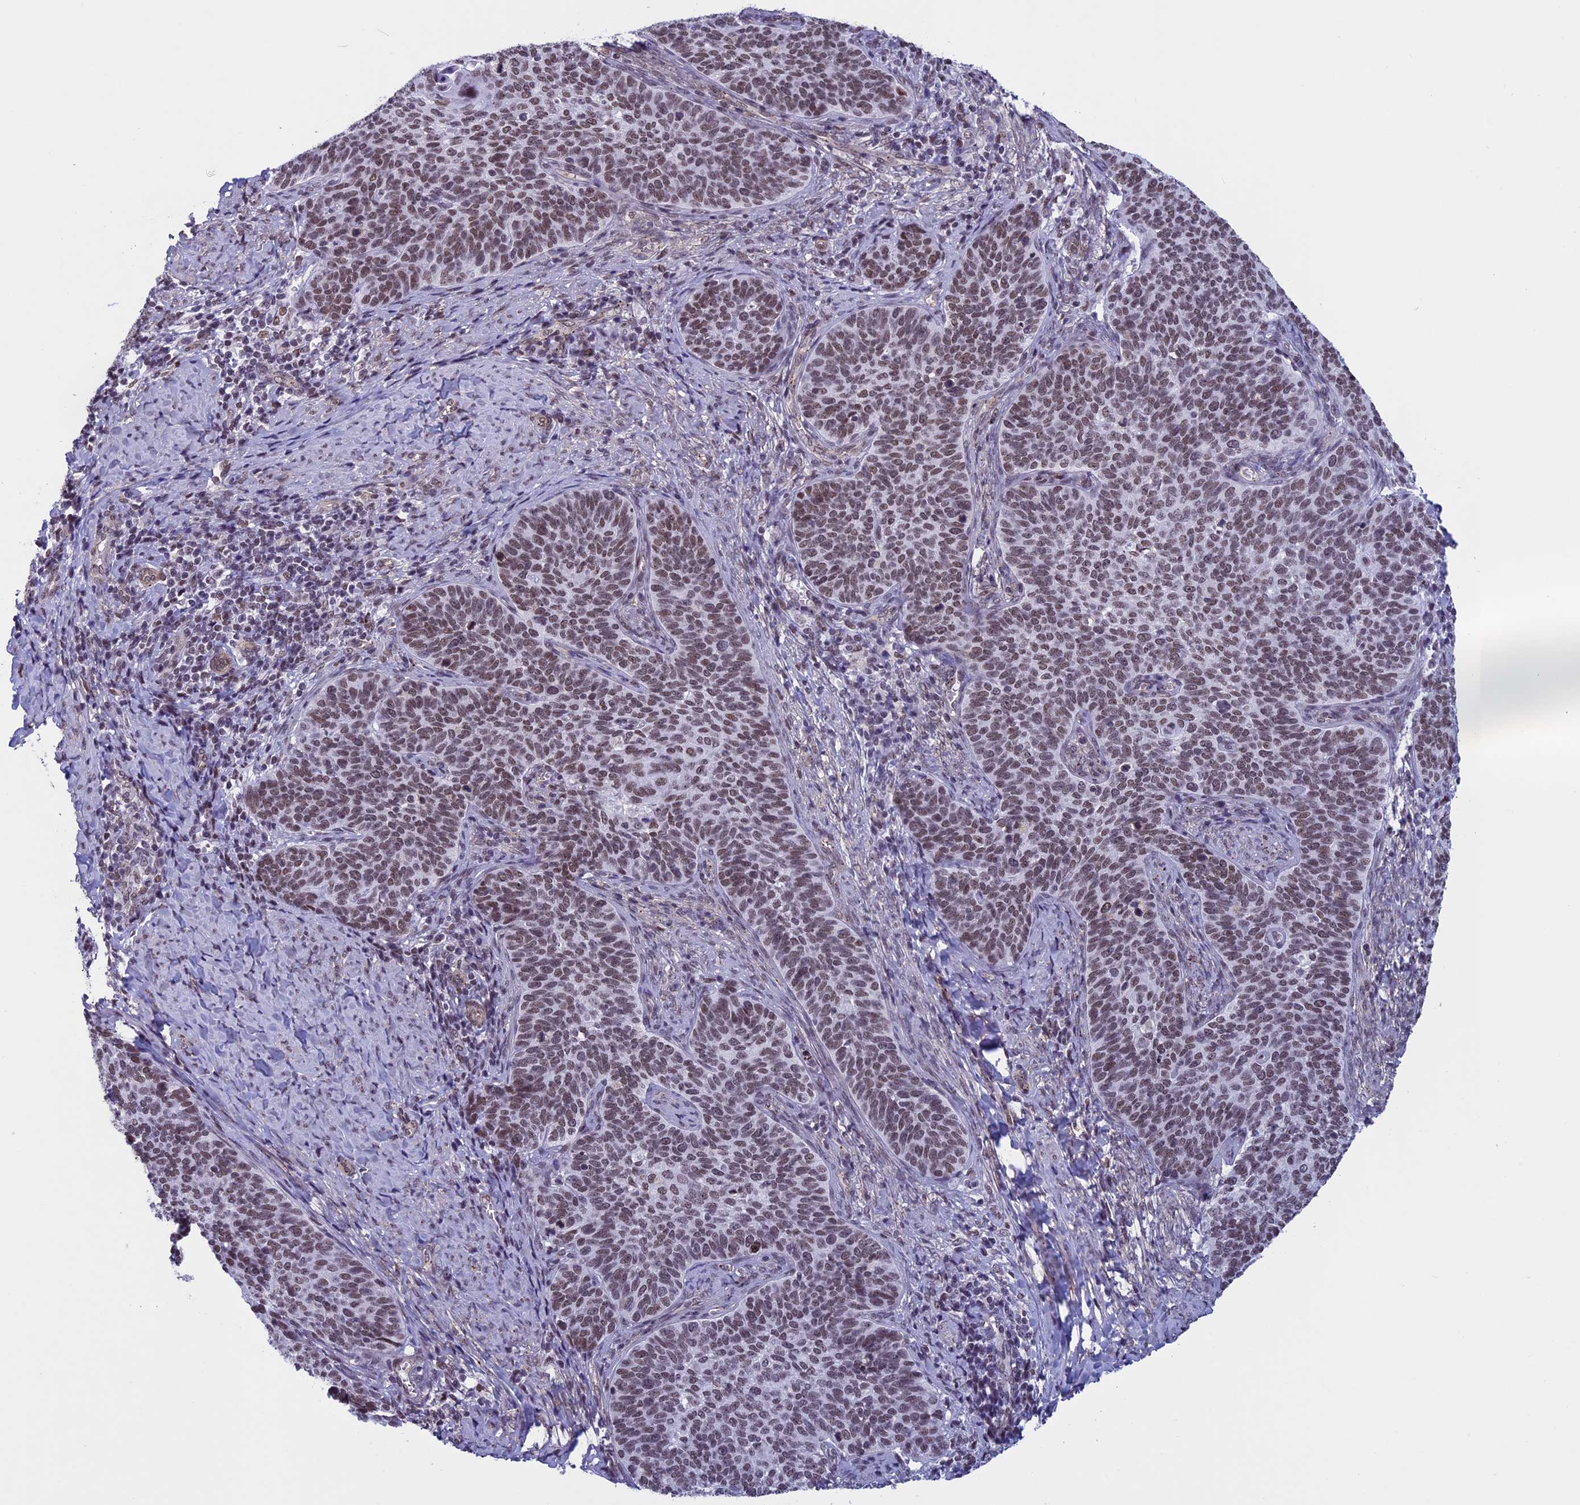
{"staining": {"intensity": "moderate", "quantity": ">75%", "location": "nuclear"}, "tissue": "cervical cancer", "cell_type": "Tumor cells", "image_type": "cancer", "snomed": [{"axis": "morphology", "description": "Normal tissue, NOS"}, {"axis": "morphology", "description": "Squamous cell carcinoma, NOS"}, {"axis": "topography", "description": "Cervix"}], "caption": "This photomicrograph demonstrates squamous cell carcinoma (cervical) stained with immunohistochemistry (IHC) to label a protein in brown. The nuclear of tumor cells show moderate positivity for the protein. Nuclei are counter-stained blue.", "gene": "NIPBL", "patient": {"sex": "female", "age": 39}}